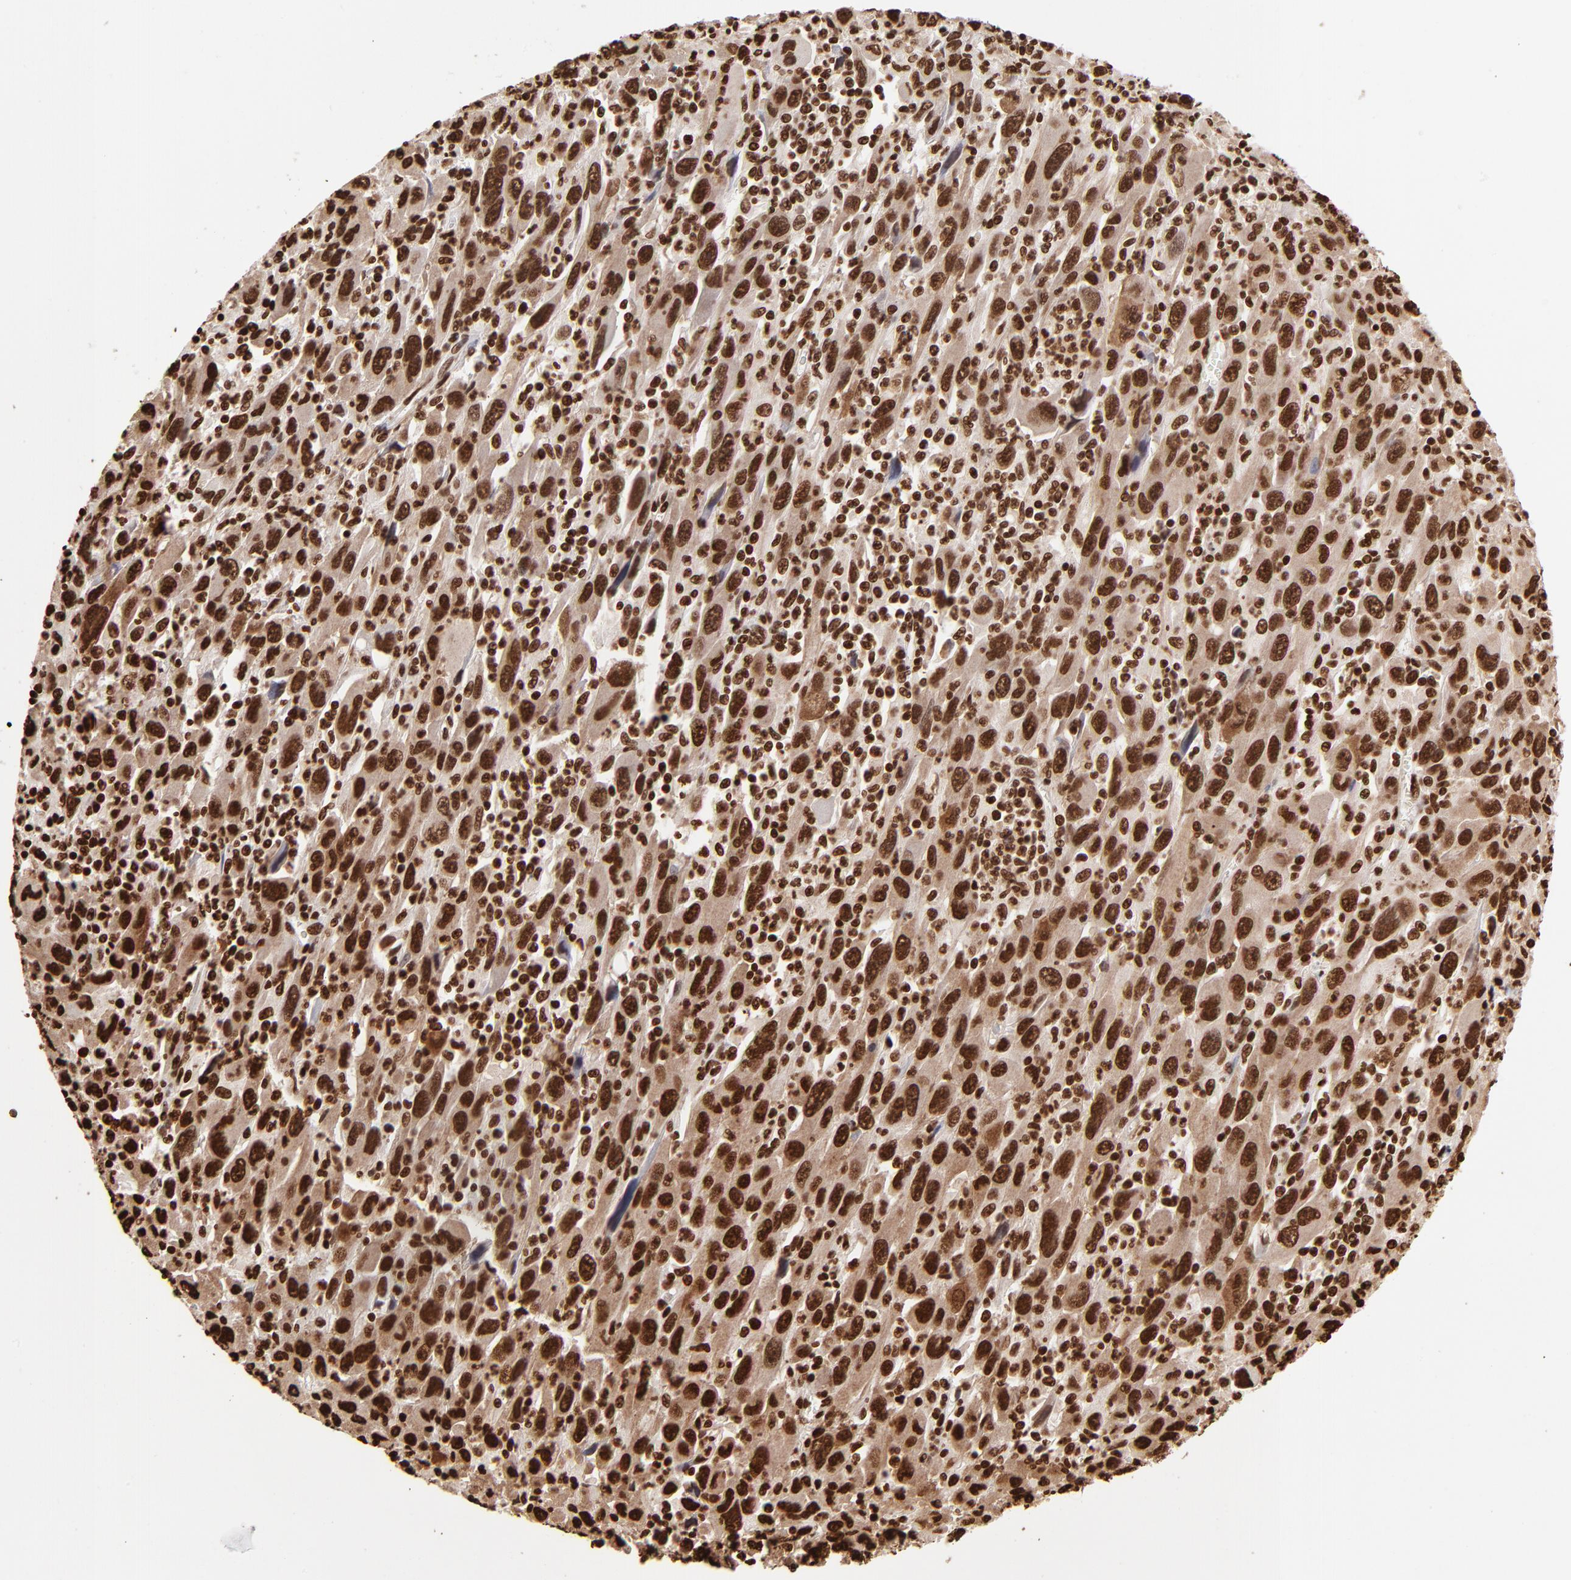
{"staining": {"intensity": "strong", "quantity": ">75%", "location": "cytoplasmic/membranous,nuclear"}, "tissue": "melanoma", "cell_type": "Tumor cells", "image_type": "cancer", "snomed": [{"axis": "morphology", "description": "Malignant melanoma, Metastatic site"}, {"axis": "topography", "description": "Skin"}], "caption": "Immunohistochemistry (IHC) of human malignant melanoma (metastatic site) demonstrates high levels of strong cytoplasmic/membranous and nuclear staining in about >75% of tumor cells.", "gene": "ZNF544", "patient": {"sex": "female", "age": 56}}